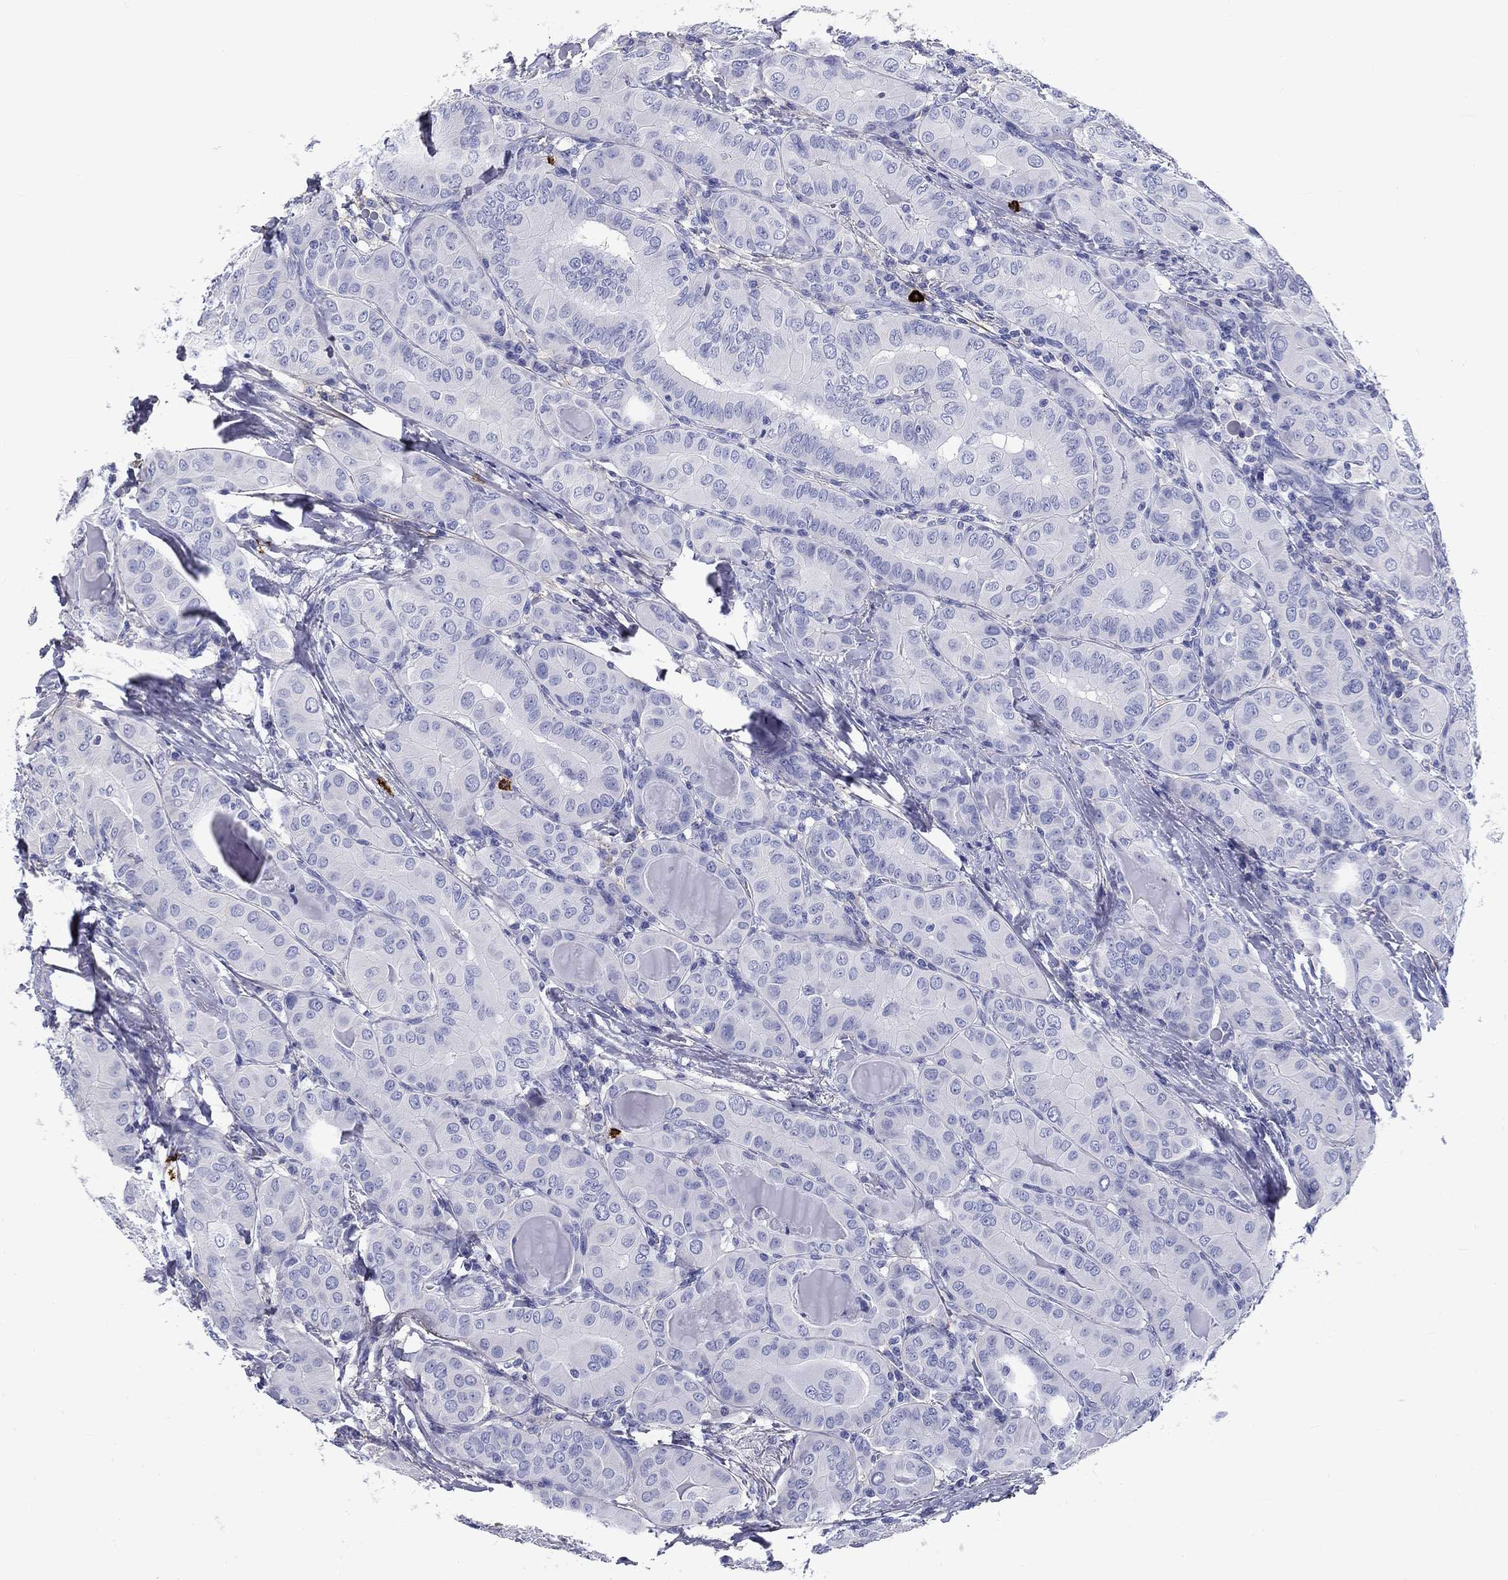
{"staining": {"intensity": "negative", "quantity": "none", "location": "none"}, "tissue": "thyroid cancer", "cell_type": "Tumor cells", "image_type": "cancer", "snomed": [{"axis": "morphology", "description": "Papillary adenocarcinoma, NOS"}, {"axis": "topography", "description": "Thyroid gland"}], "caption": "An immunohistochemistry micrograph of thyroid cancer (papillary adenocarcinoma) is shown. There is no staining in tumor cells of thyroid cancer (papillary adenocarcinoma).", "gene": "CD40LG", "patient": {"sex": "female", "age": 37}}